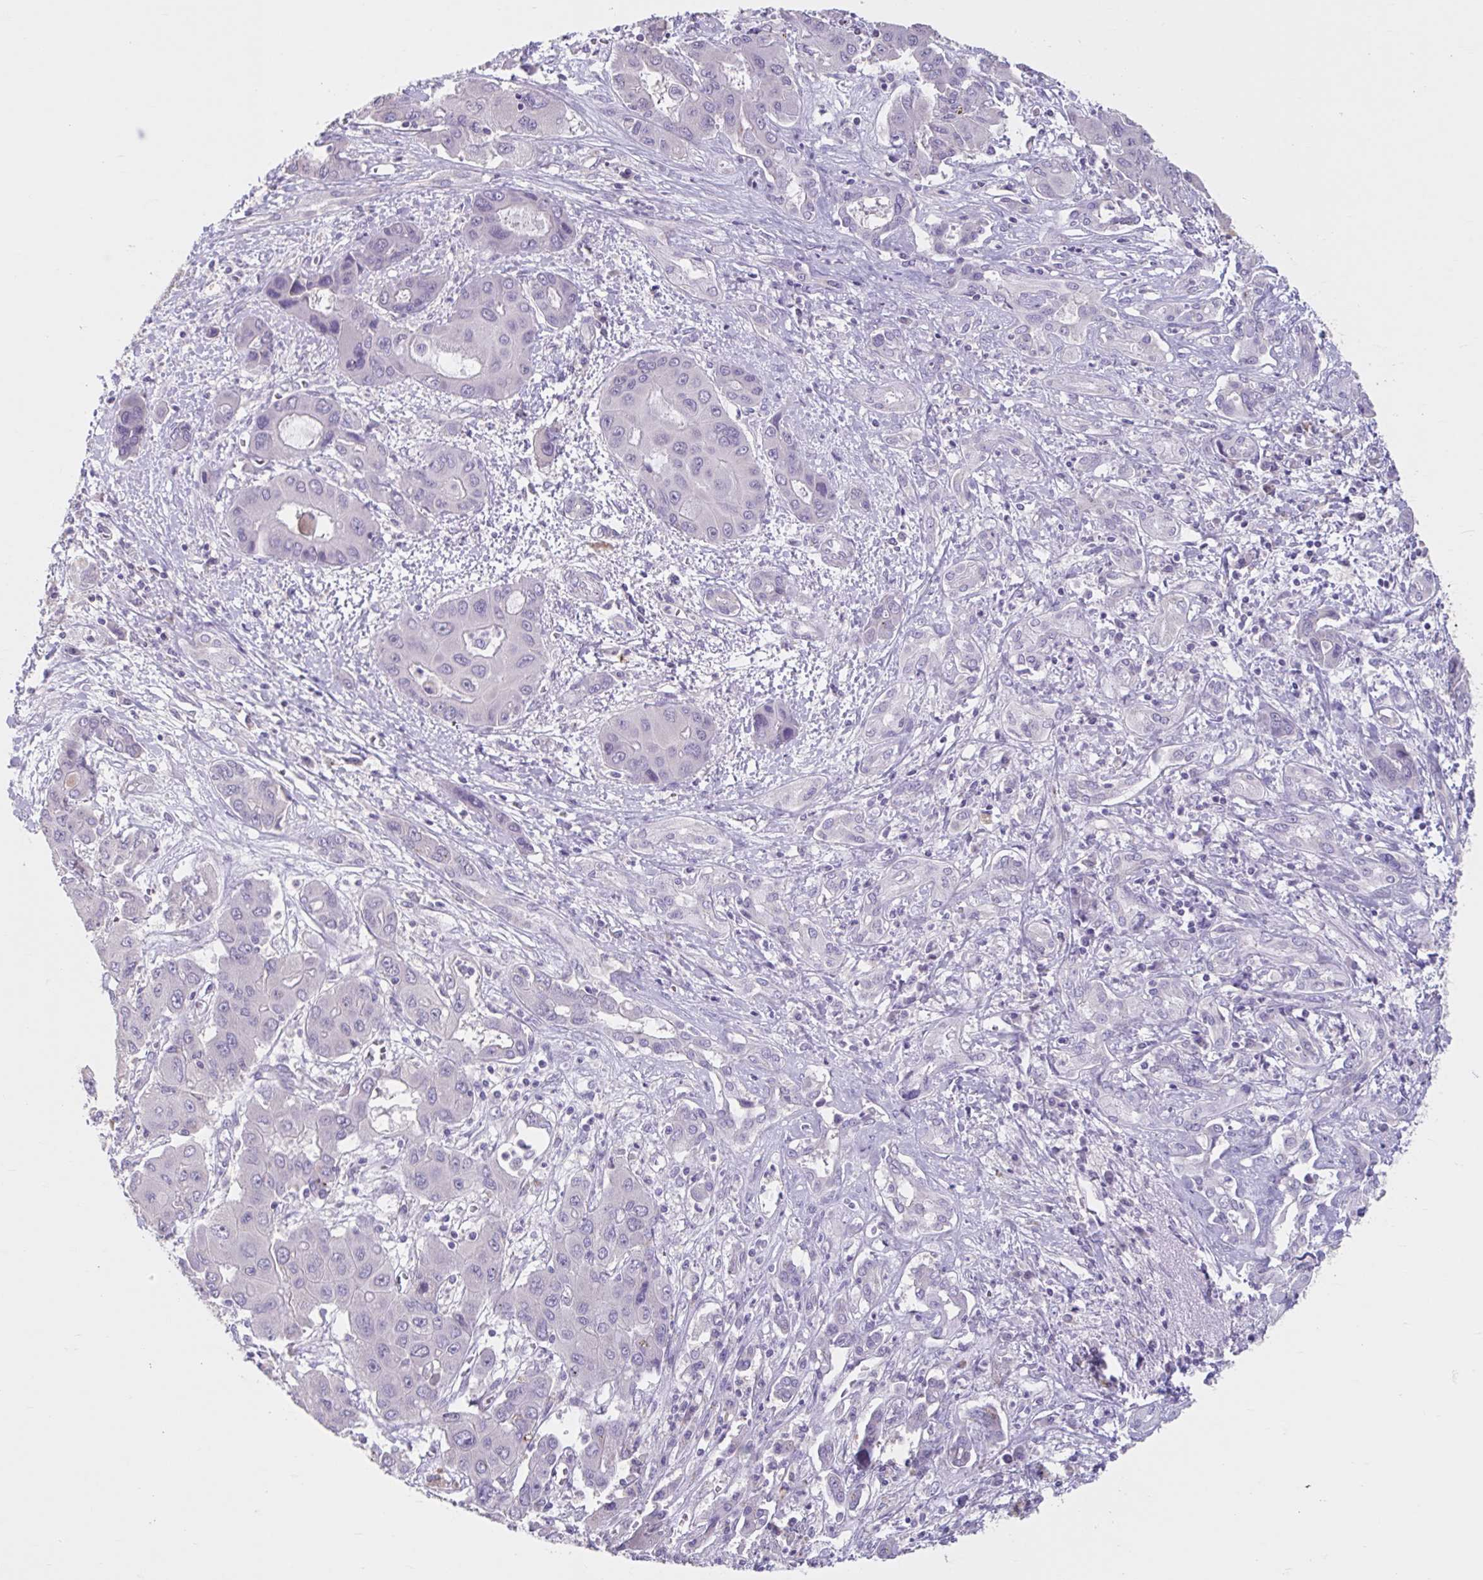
{"staining": {"intensity": "negative", "quantity": "none", "location": "none"}, "tissue": "liver cancer", "cell_type": "Tumor cells", "image_type": "cancer", "snomed": [{"axis": "morphology", "description": "Cholangiocarcinoma"}, {"axis": "topography", "description": "Liver"}], "caption": "High magnification brightfield microscopy of liver cancer (cholangiocarcinoma) stained with DAB (3,3'-diaminobenzidine) (brown) and counterstained with hematoxylin (blue): tumor cells show no significant positivity.", "gene": "GPR162", "patient": {"sex": "male", "age": 67}}